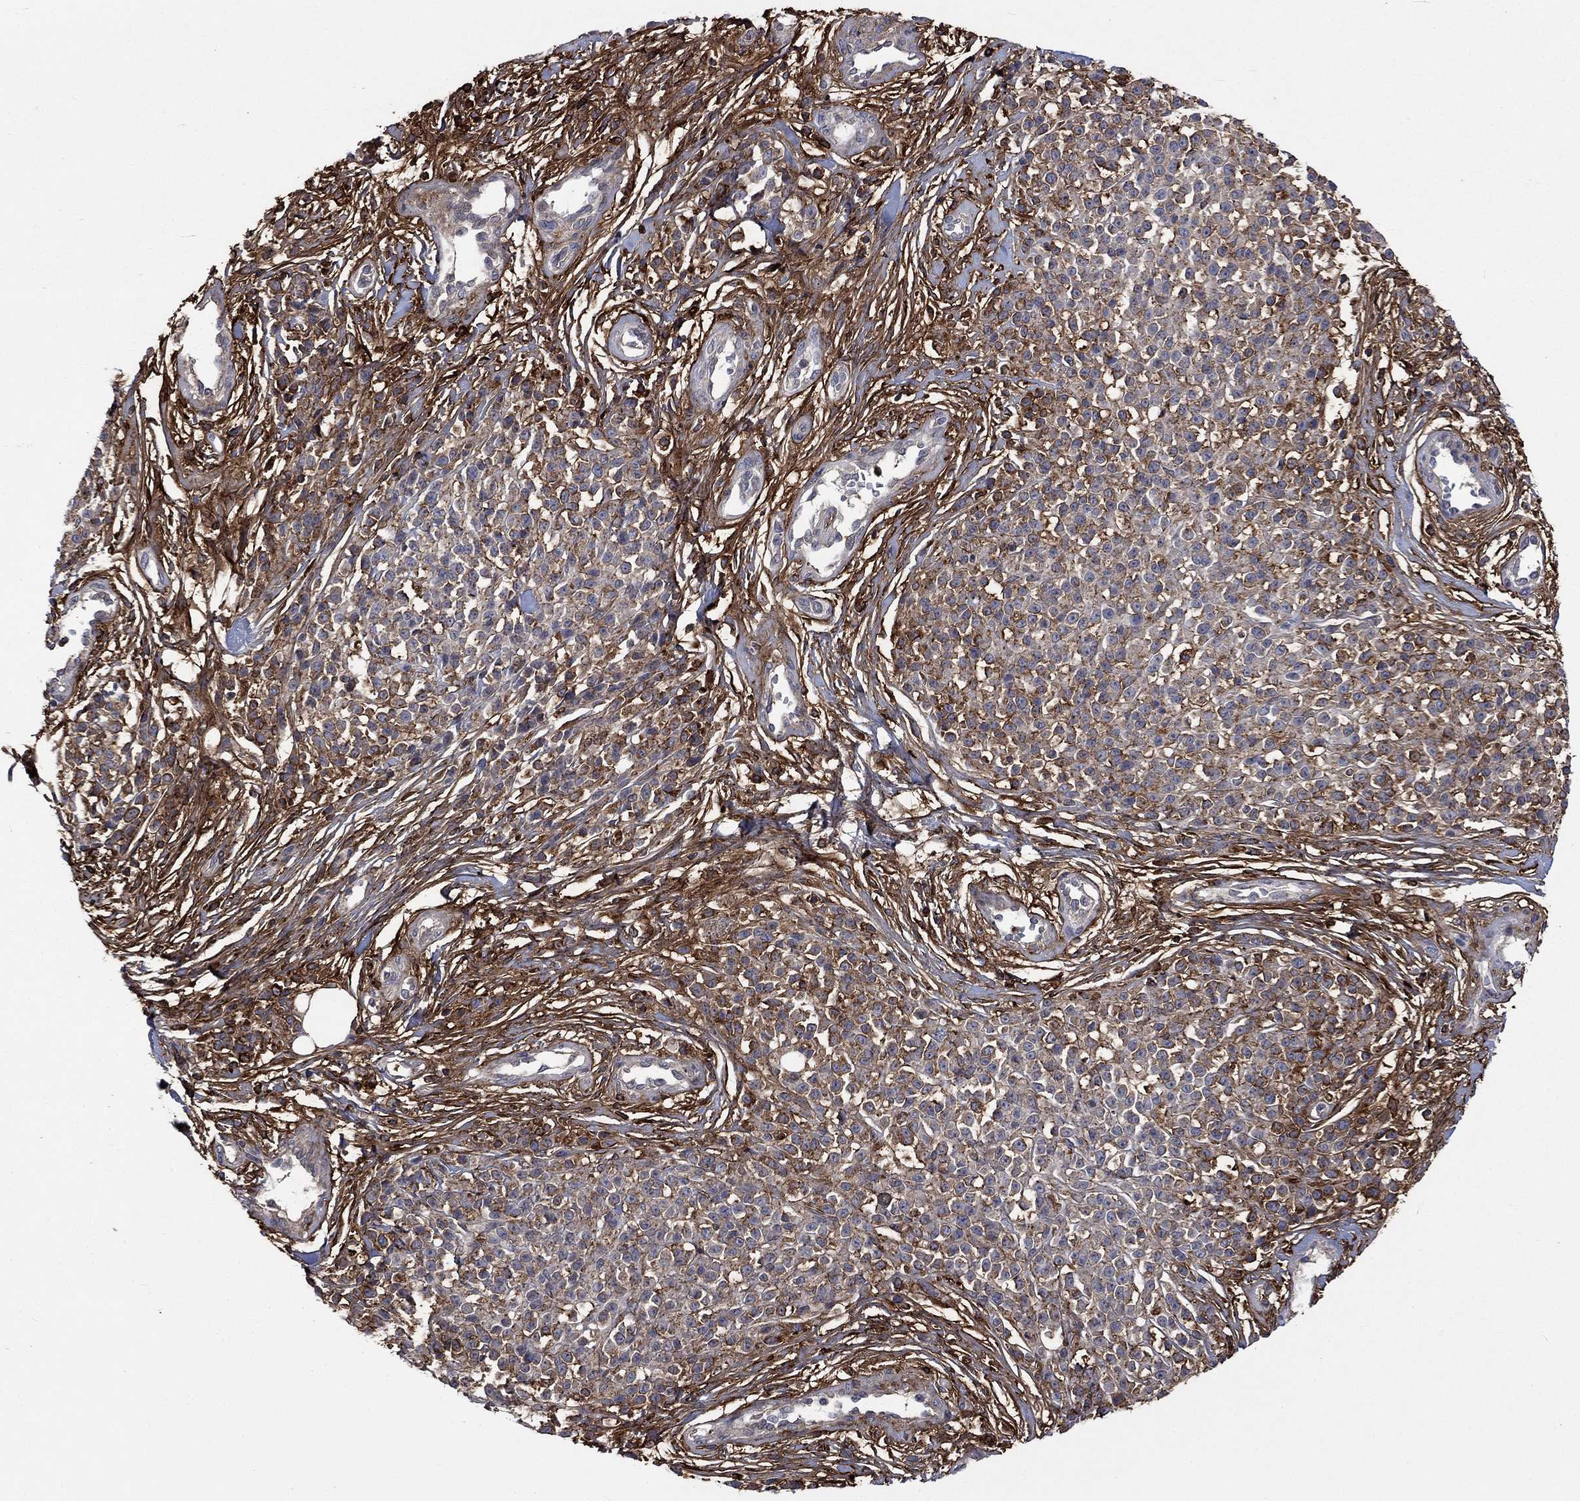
{"staining": {"intensity": "negative", "quantity": "none", "location": "none"}, "tissue": "melanoma", "cell_type": "Tumor cells", "image_type": "cancer", "snomed": [{"axis": "morphology", "description": "Malignant melanoma, NOS"}, {"axis": "topography", "description": "Skin"}, {"axis": "topography", "description": "Skin of trunk"}], "caption": "A high-resolution histopathology image shows IHC staining of melanoma, which exhibits no significant staining in tumor cells.", "gene": "VCAN", "patient": {"sex": "male", "age": 74}}